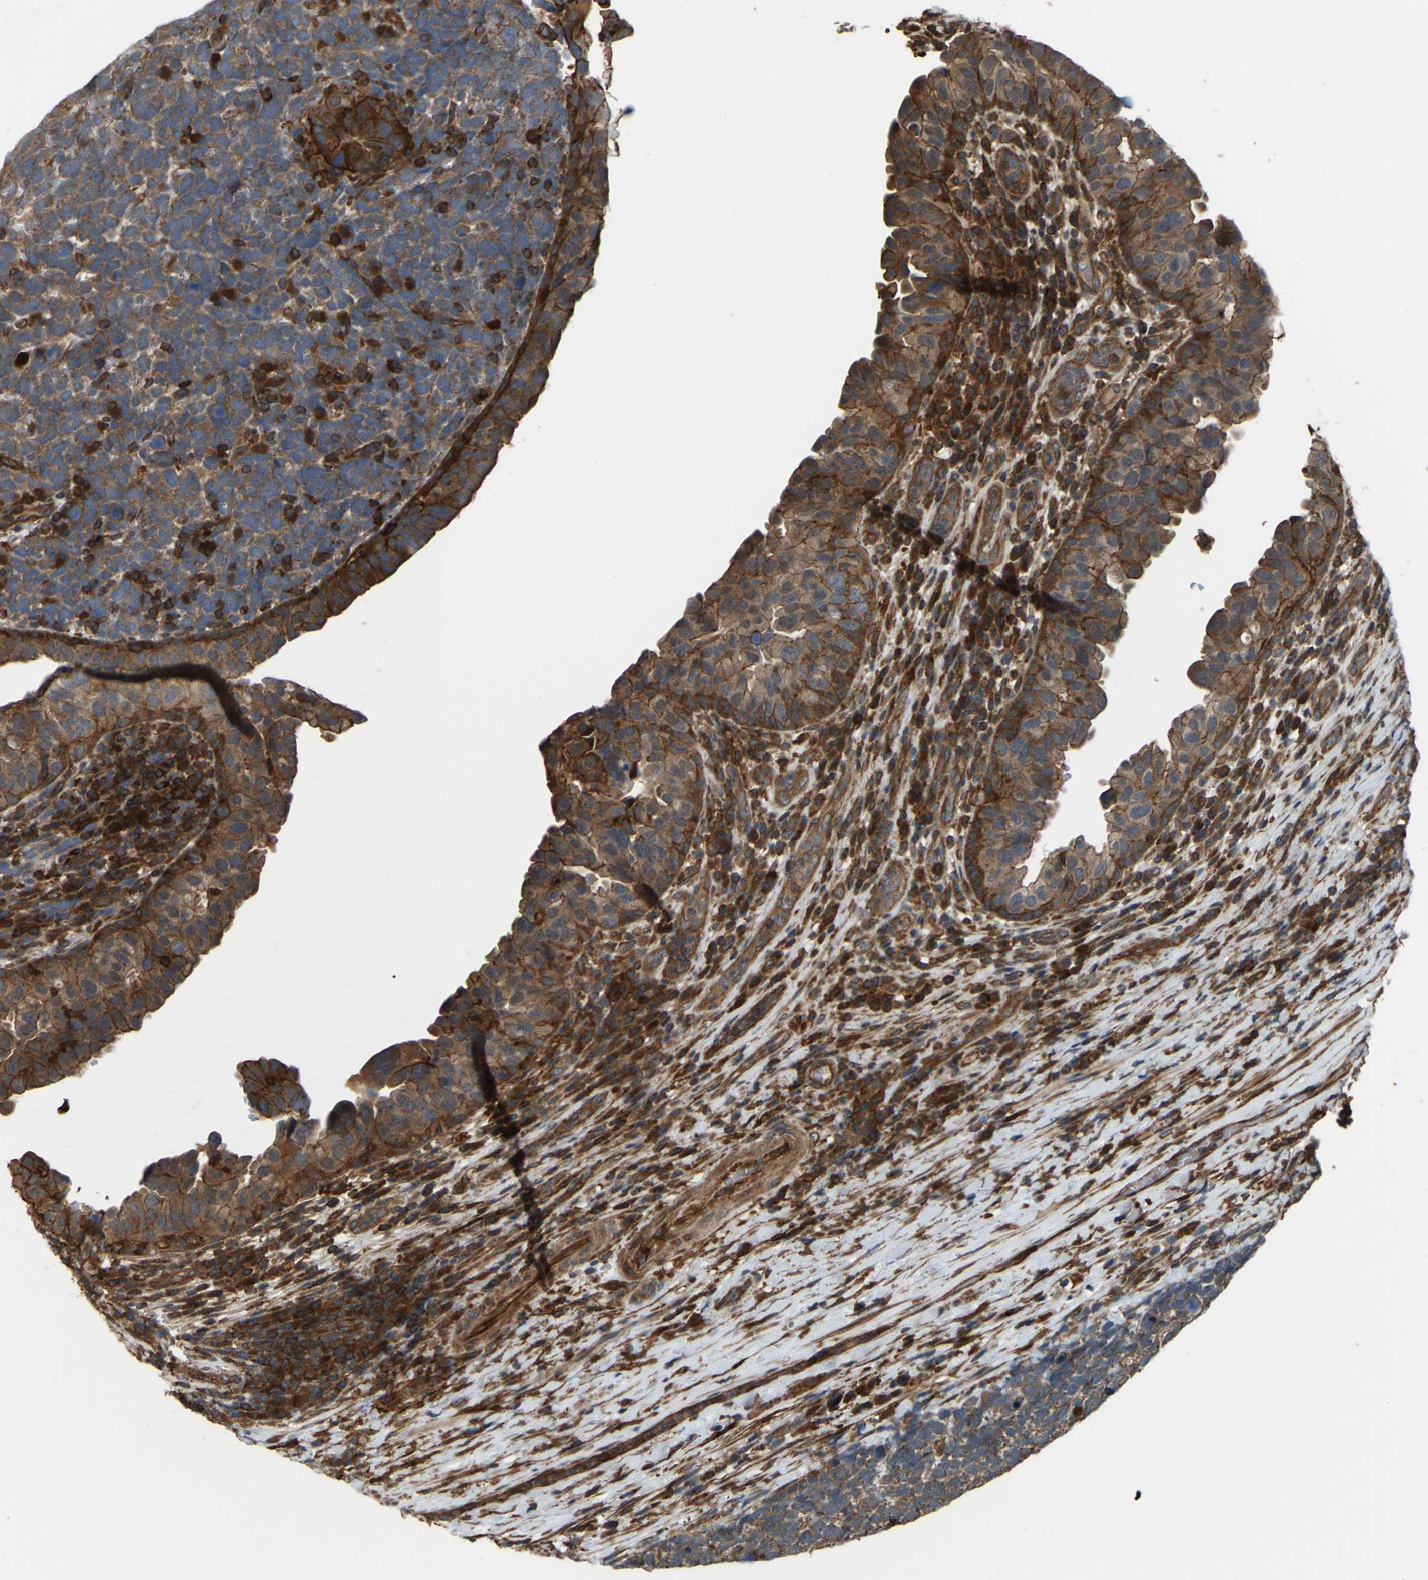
{"staining": {"intensity": "moderate", "quantity": ">75%", "location": "cytoplasmic/membranous"}, "tissue": "urothelial cancer", "cell_type": "Tumor cells", "image_type": "cancer", "snomed": [{"axis": "morphology", "description": "Urothelial carcinoma, High grade"}, {"axis": "topography", "description": "Urinary bladder"}], "caption": "High-grade urothelial carcinoma stained with DAB IHC displays medium levels of moderate cytoplasmic/membranous expression in approximately >75% of tumor cells.", "gene": "SAMD9L", "patient": {"sex": "female", "age": 82}}